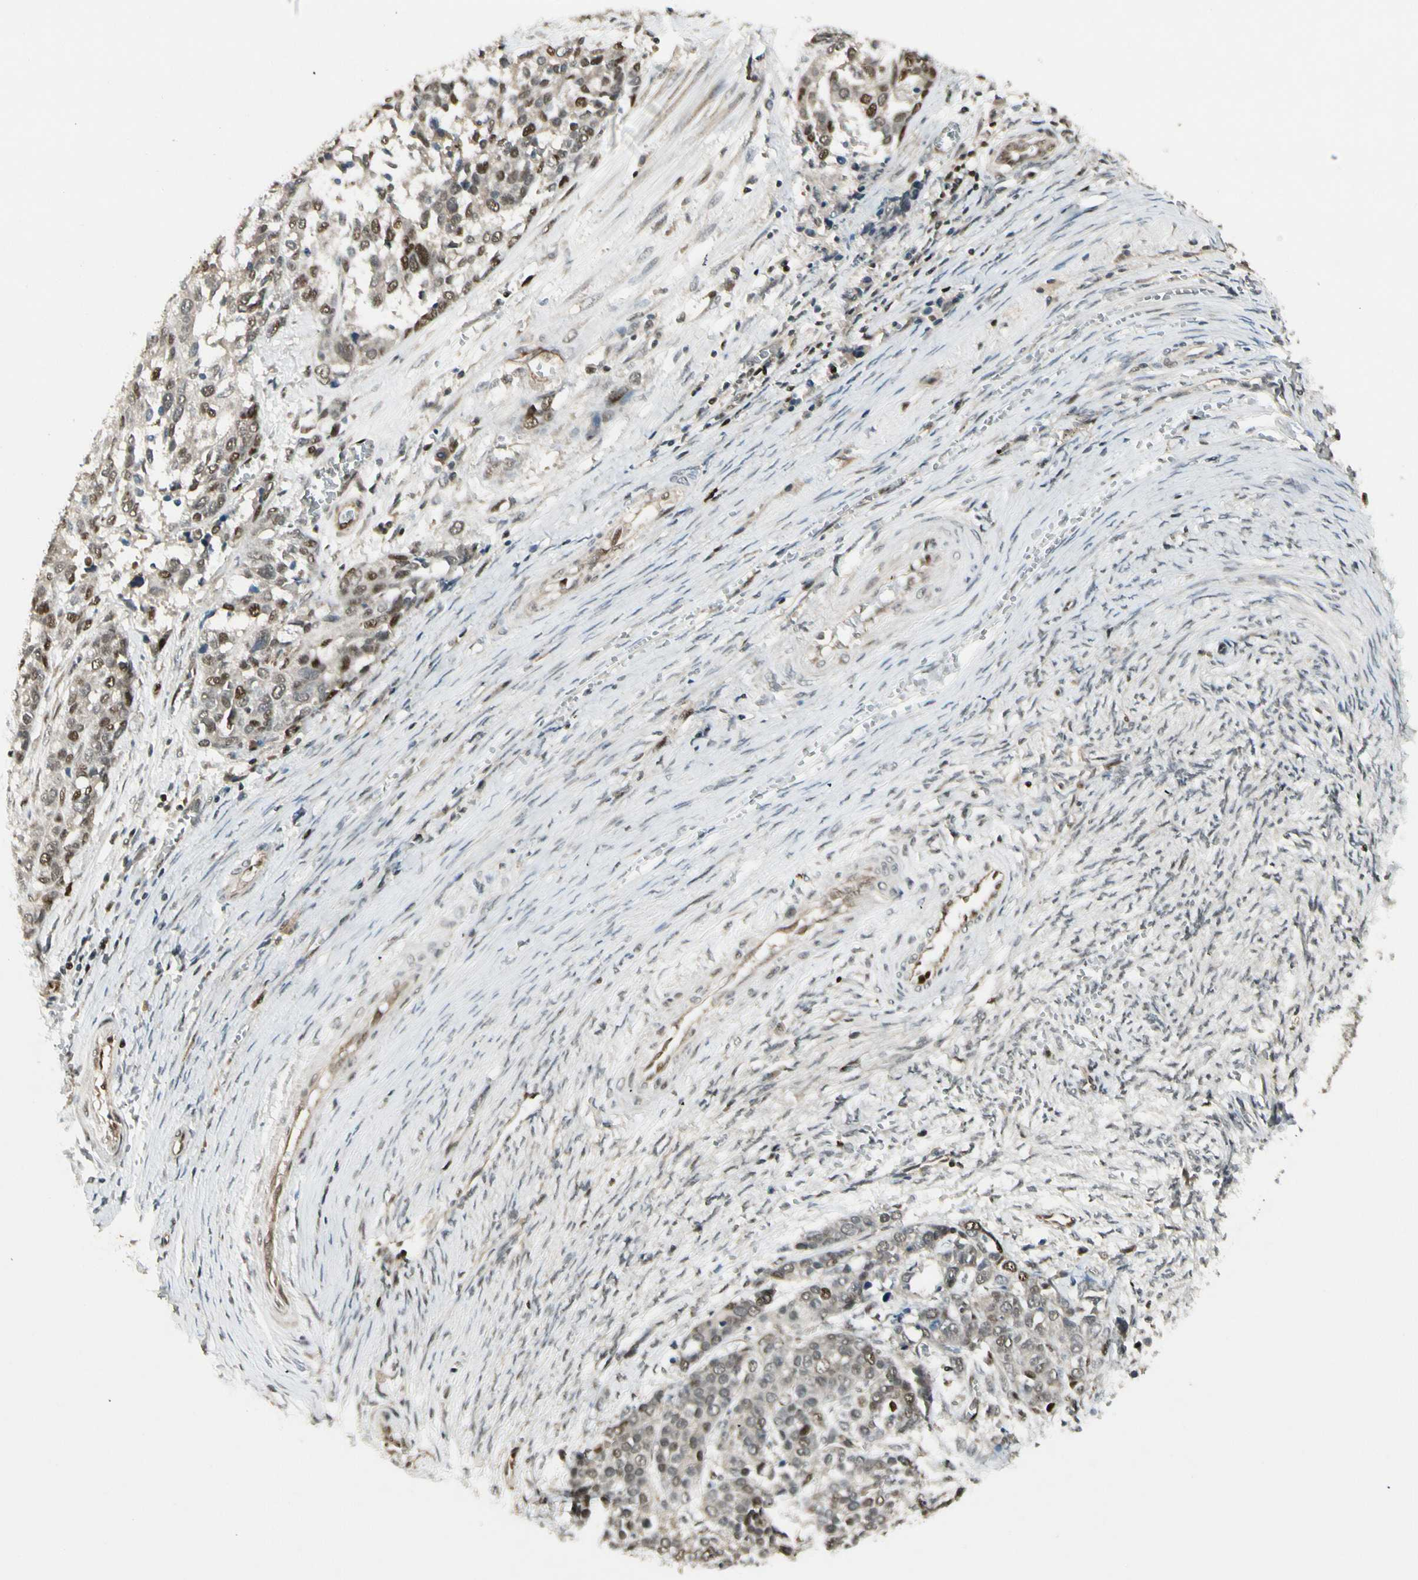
{"staining": {"intensity": "weak", "quantity": "25%-75%", "location": "nuclear"}, "tissue": "ovarian cancer", "cell_type": "Tumor cells", "image_type": "cancer", "snomed": [{"axis": "morphology", "description": "Cystadenocarcinoma, serous, NOS"}, {"axis": "topography", "description": "Ovary"}], "caption": "Immunohistochemical staining of human ovarian cancer (serous cystadenocarcinoma) exhibits weak nuclear protein positivity in approximately 25%-75% of tumor cells. The staining is performed using DAB (3,3'-diaminobenzidine) brown chromogen to label protein expression. The nuclei are counter-stained blue using hematoxylin.", "gene": "CDK11A", "patient": {"sex": "female", "age": 44}}